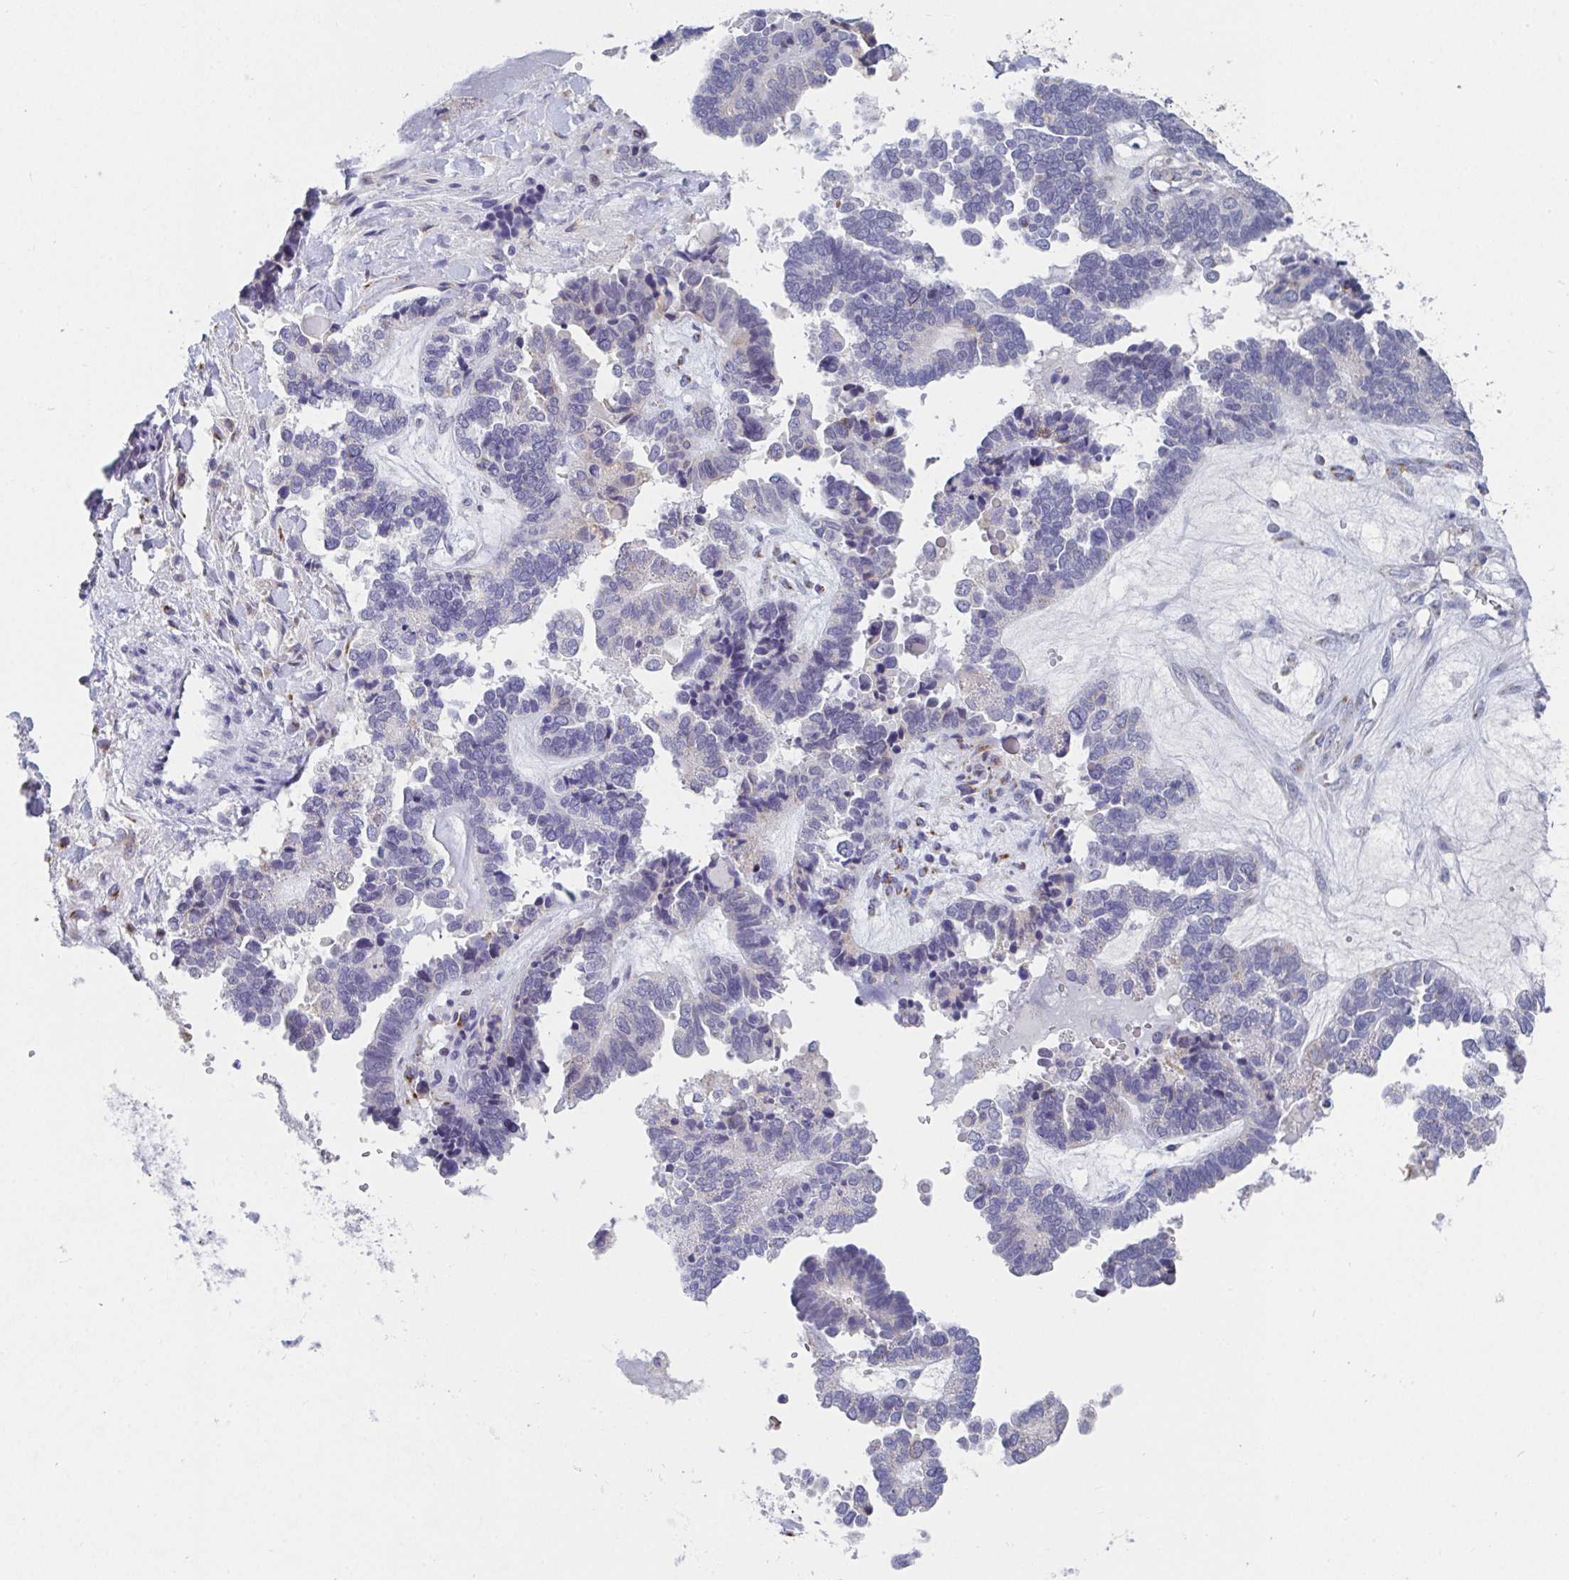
{"staining": {"intensity": "negative", "quantity": "none", "location": "none"}, "tissue": "ovarian cancer", "cell_type": "Tumor cells", "image_type": "cancer", "snomed": [{"axis": "morphology", "description": "Cystadenocarcinoma, serous, NOS"}, {"axis": "topography", "description": "Ovary"}], "caption": "High power microscopy histopathology image of an immunohistochemistry micrograph of ovarian serous cystadenocarcinoma, revealing no significant staining in tumor cells.", "gene": "TAS2R39", "patient": {"sex": "female", "age": 51}}